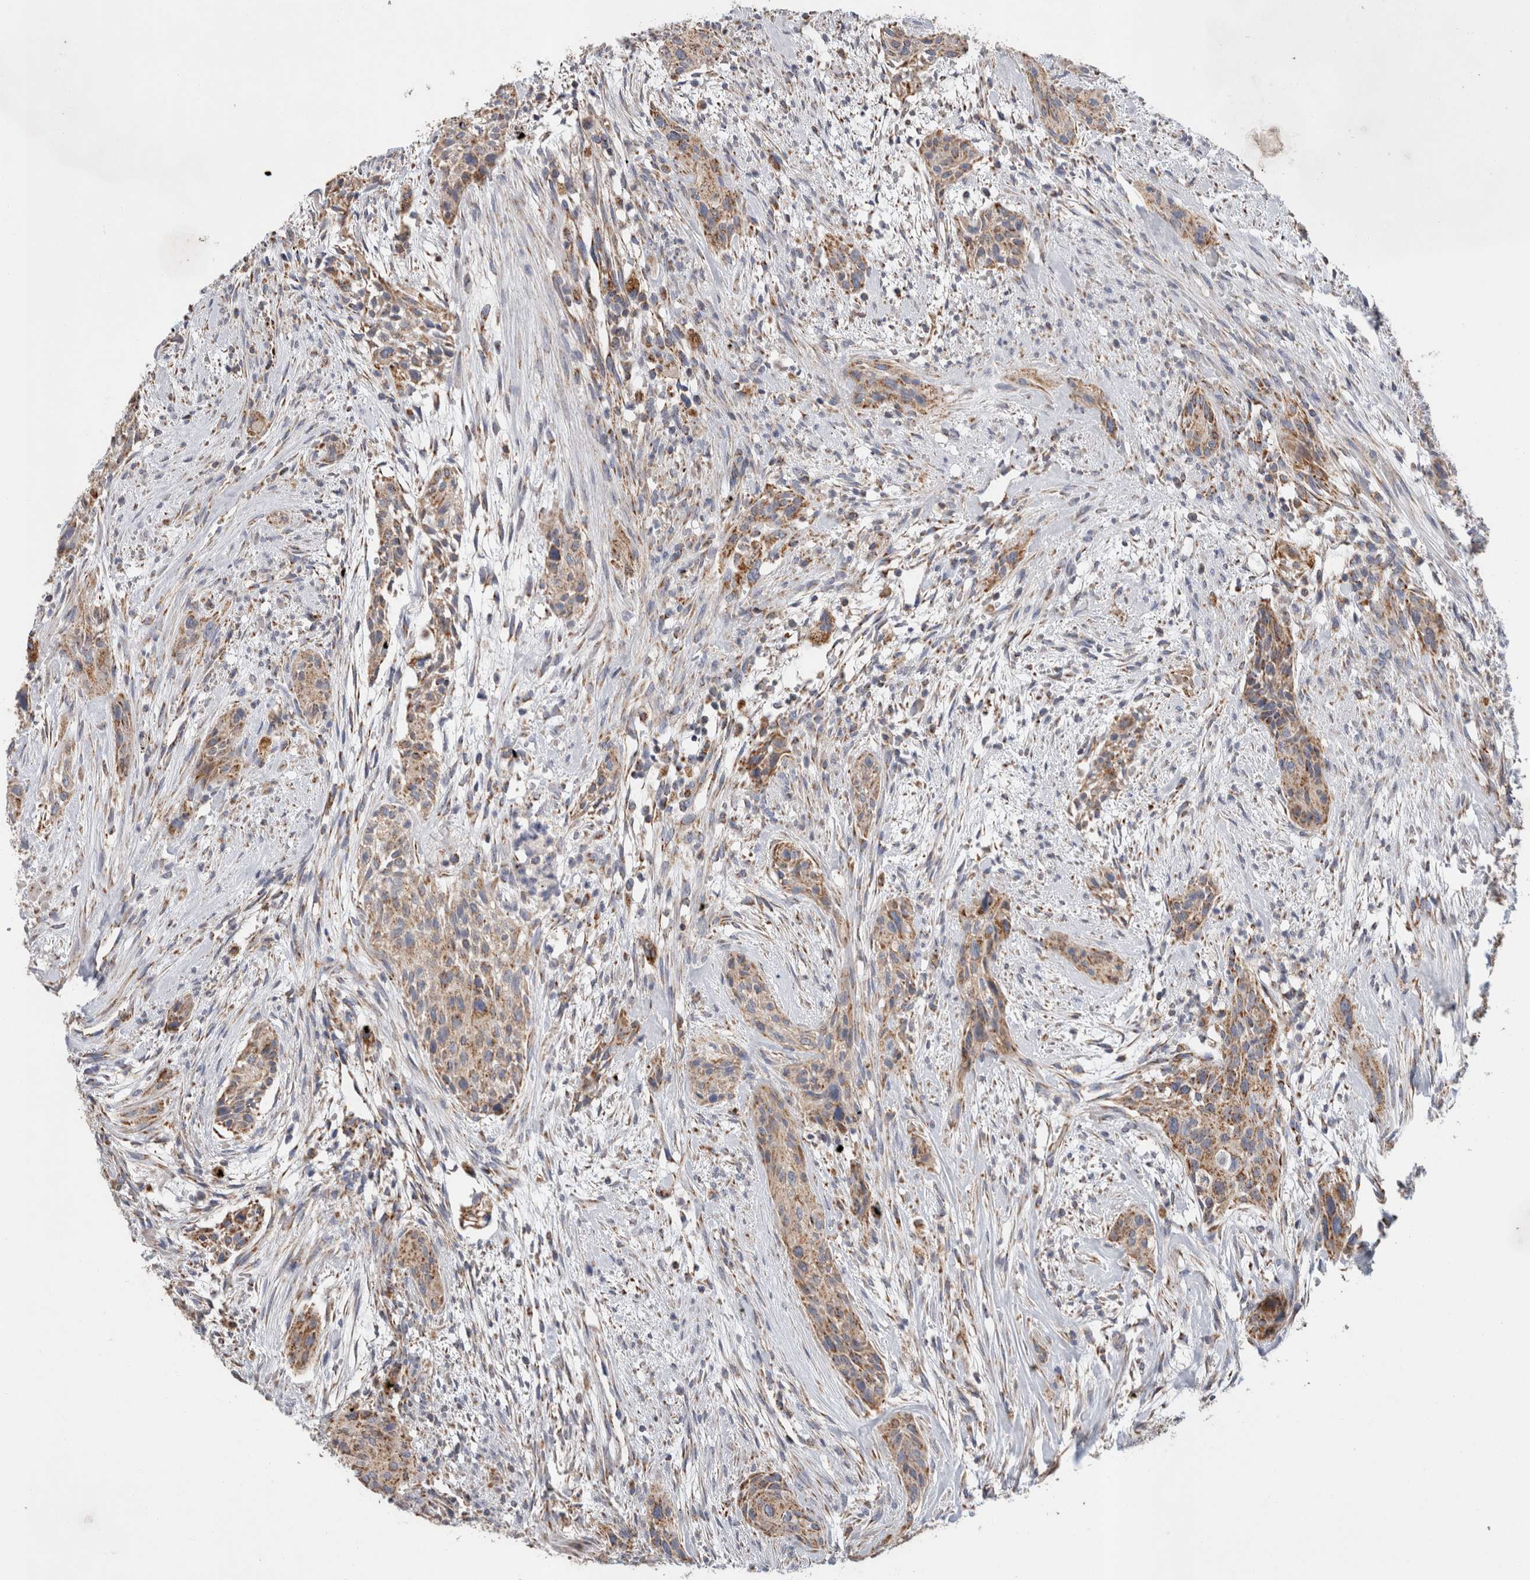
{"staining": {"intensity": "moderate", "quantity": ">75%", "location": "cytoplasmic/membranous"}, "tissue": "urothelial cancer", "cell_type": "Tumor cells", "image_type": "cancer", "snomed": [{"axis": "morphology", "description": "Urothelial carcinoma, High grade"}, {"axis": "topography", "description": "Urinary bladder"}], "caption": "A brown stain highlights moderate cytoplasmic/membranous positivity of a protein in human urothelial cancer tumor cells.", "gene": "IARS2", "patient": {"sex": "male", "age": 35}}